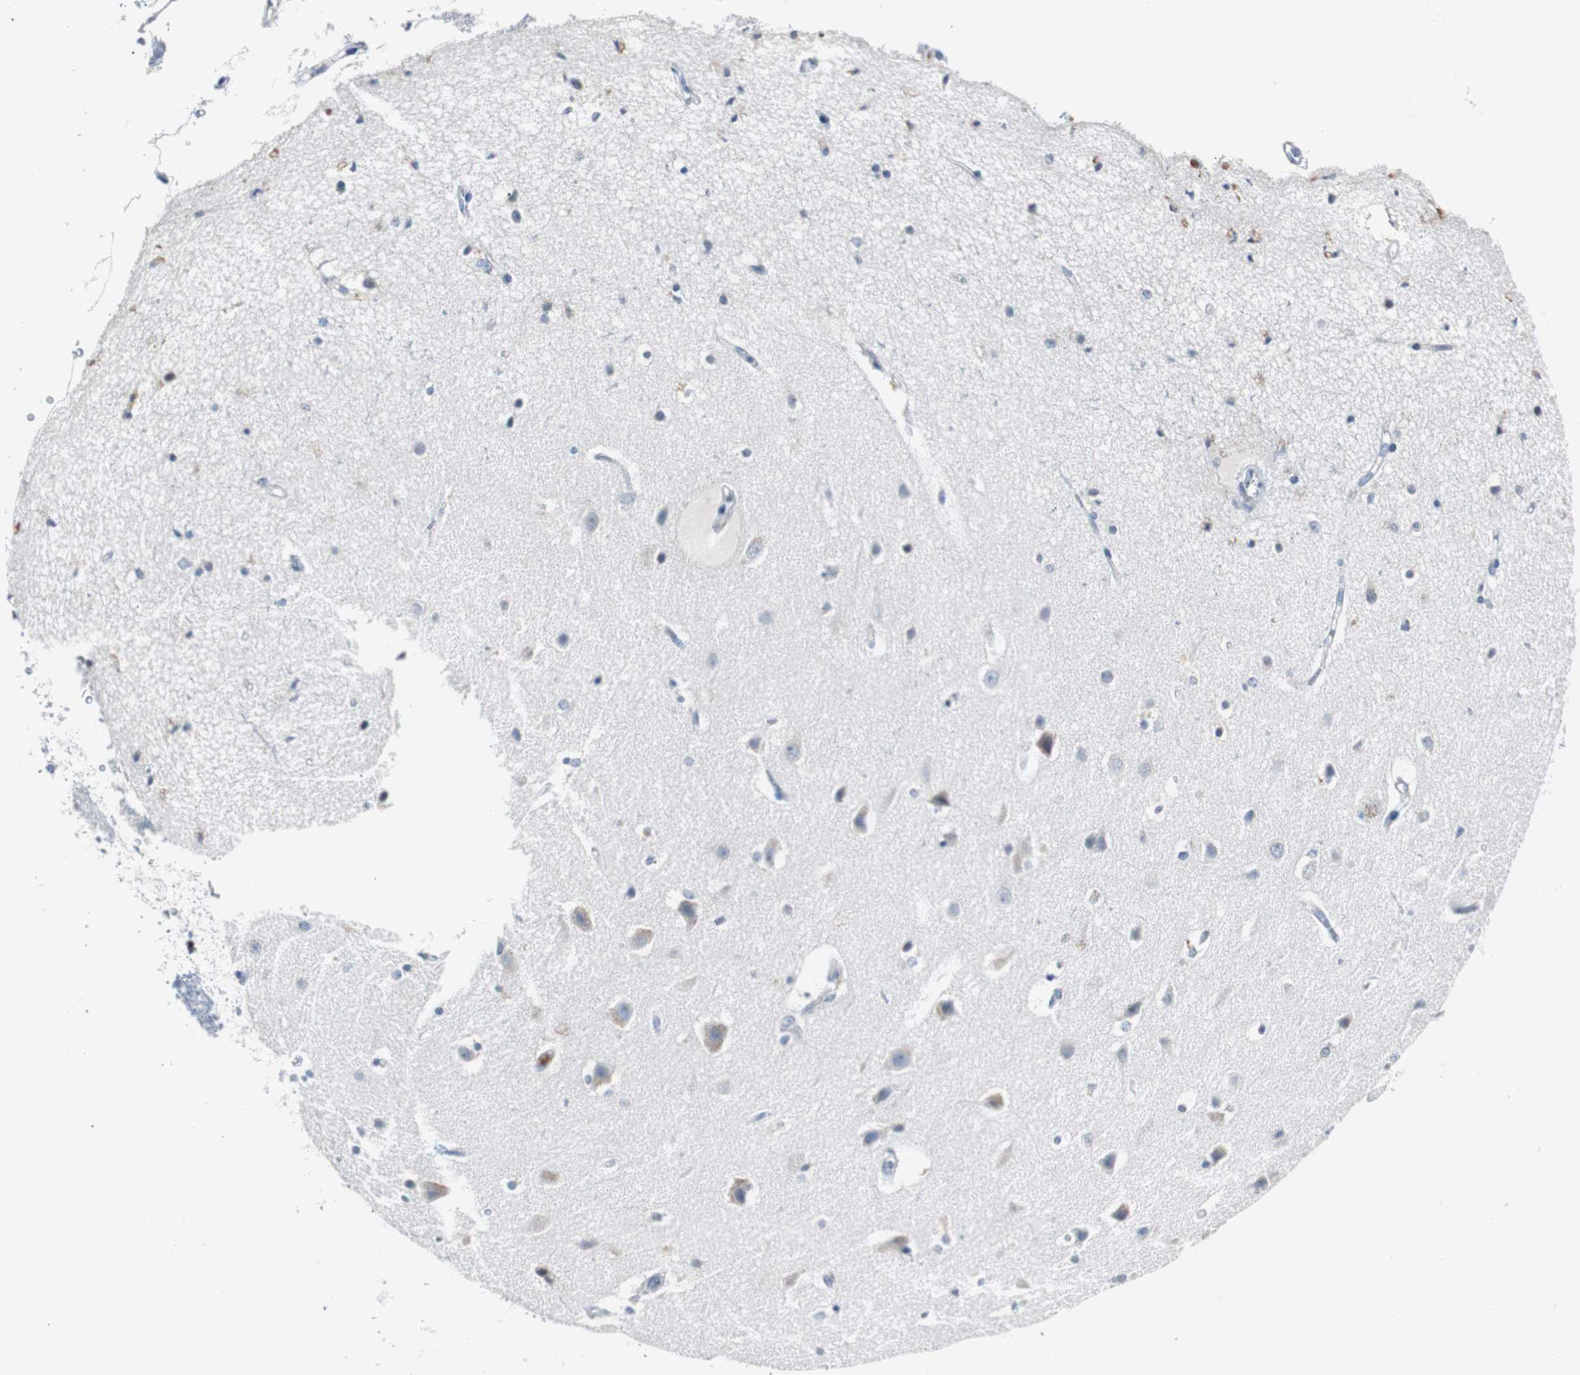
{"staining": {"intensity": "negative", "quantity": "none", "location": "none"}, "tissue": "caudate", "cell_type": "Glial cells", "image_type": "normal", "snomed": [{"axis": "morphology", "description": "Normal tissue, NOS"}, {"axis": "topography", "description": "Lateral ventricle wall"}], "caption": "DAB (3,3'-diaminobenzidine) immunohistochemical staining of benign caudate demonstrates no significant staining in glial cells.", "gene": "SOX30", "patient": {"sex": "female", "age": 54}}